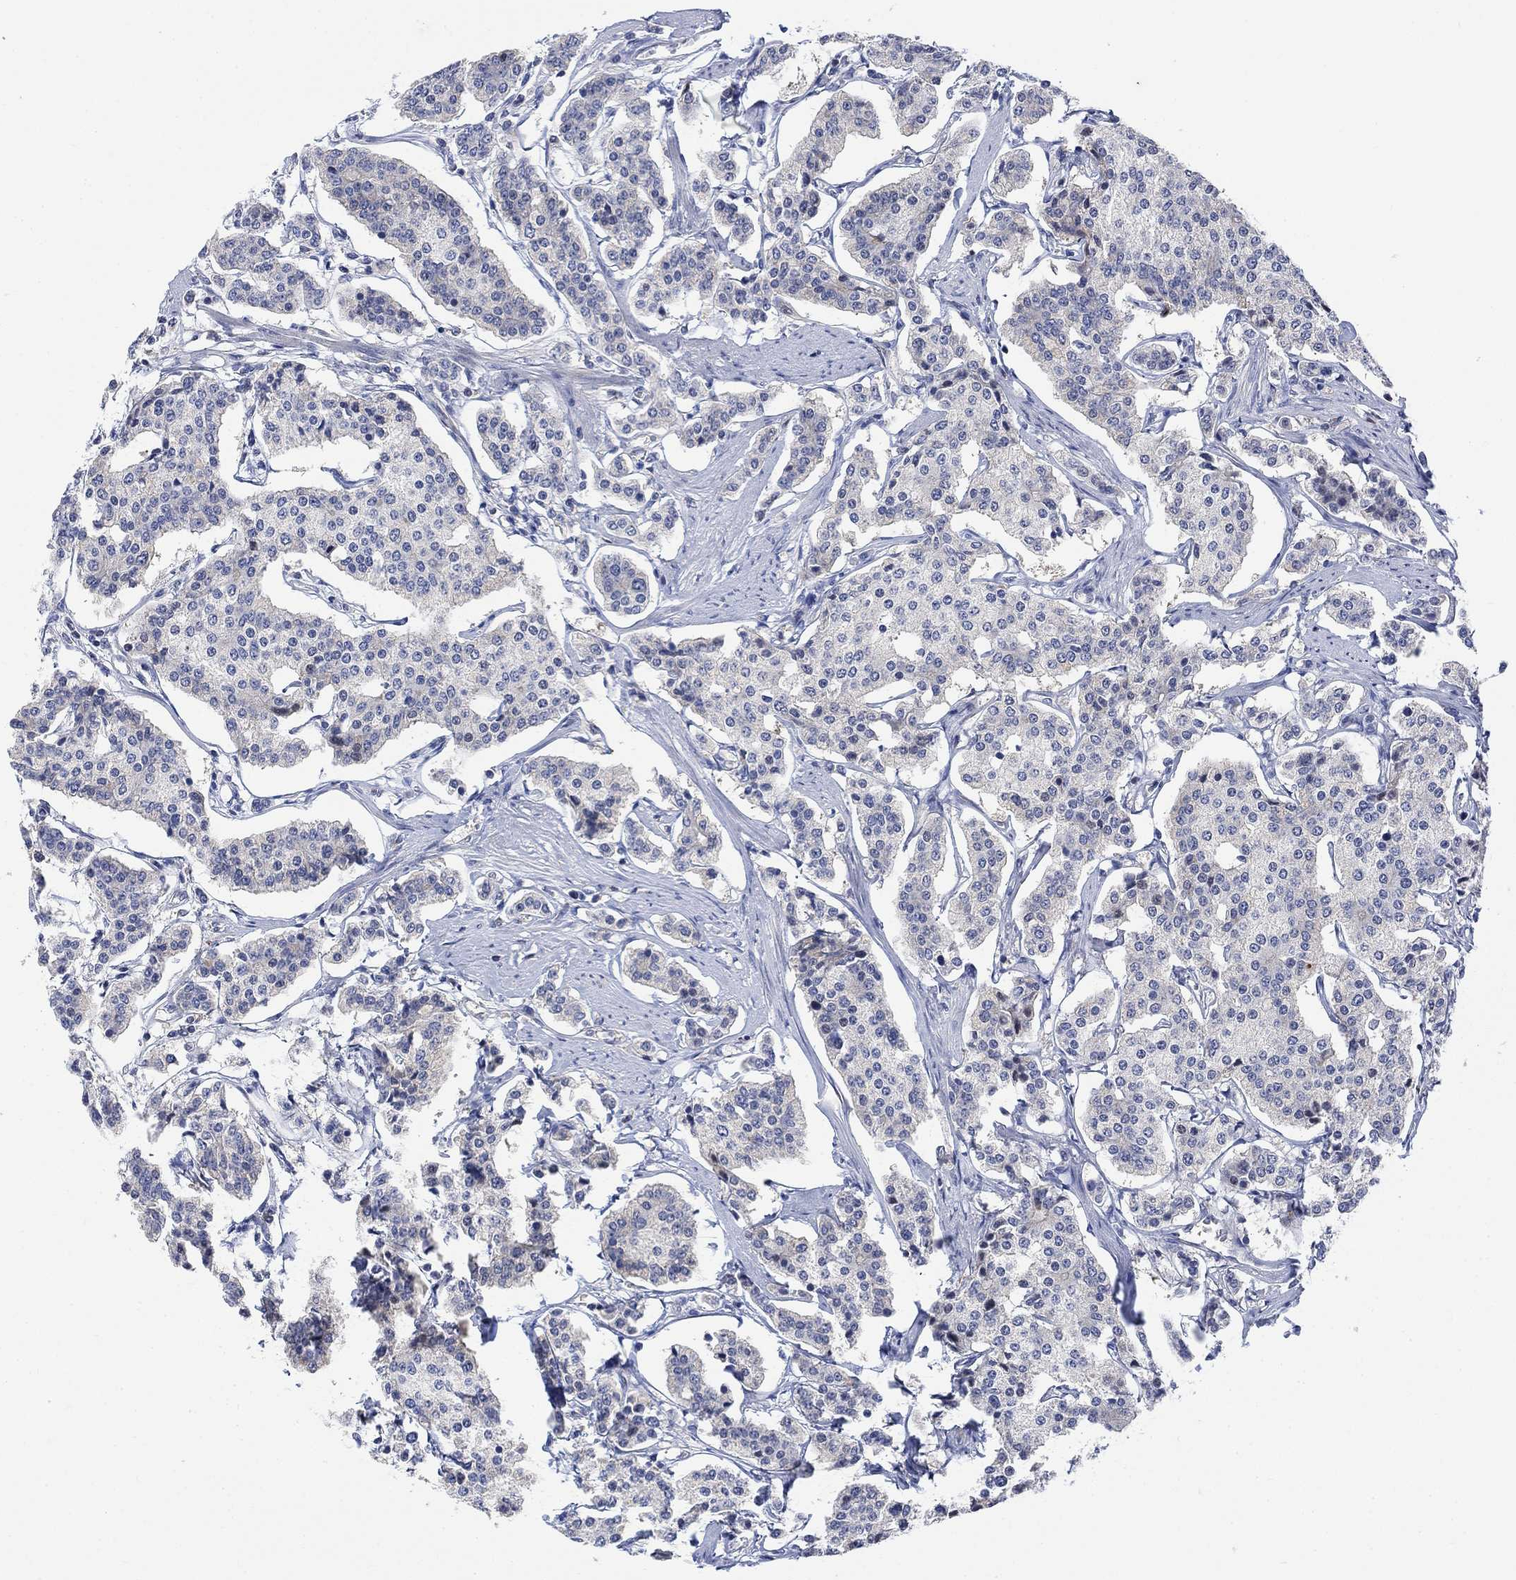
{"staining": {"intensity": "negative", "quantity": "none", "location": "none"}, "tissue": "carcinoid", "cell_type": "Tumor cells", "image_type": "cancer", "snomed": [{"axis": "morphology", "description": "Carcinoid, malignant, NOS"}, {"axis": "topography", "description": "Small intestine"}], "caption": "Micrograph shows no significant protein positivity in tumor cells of carcinoid.", "gene": "ARSK", "patient": {"sex": "female", "age": 65}}